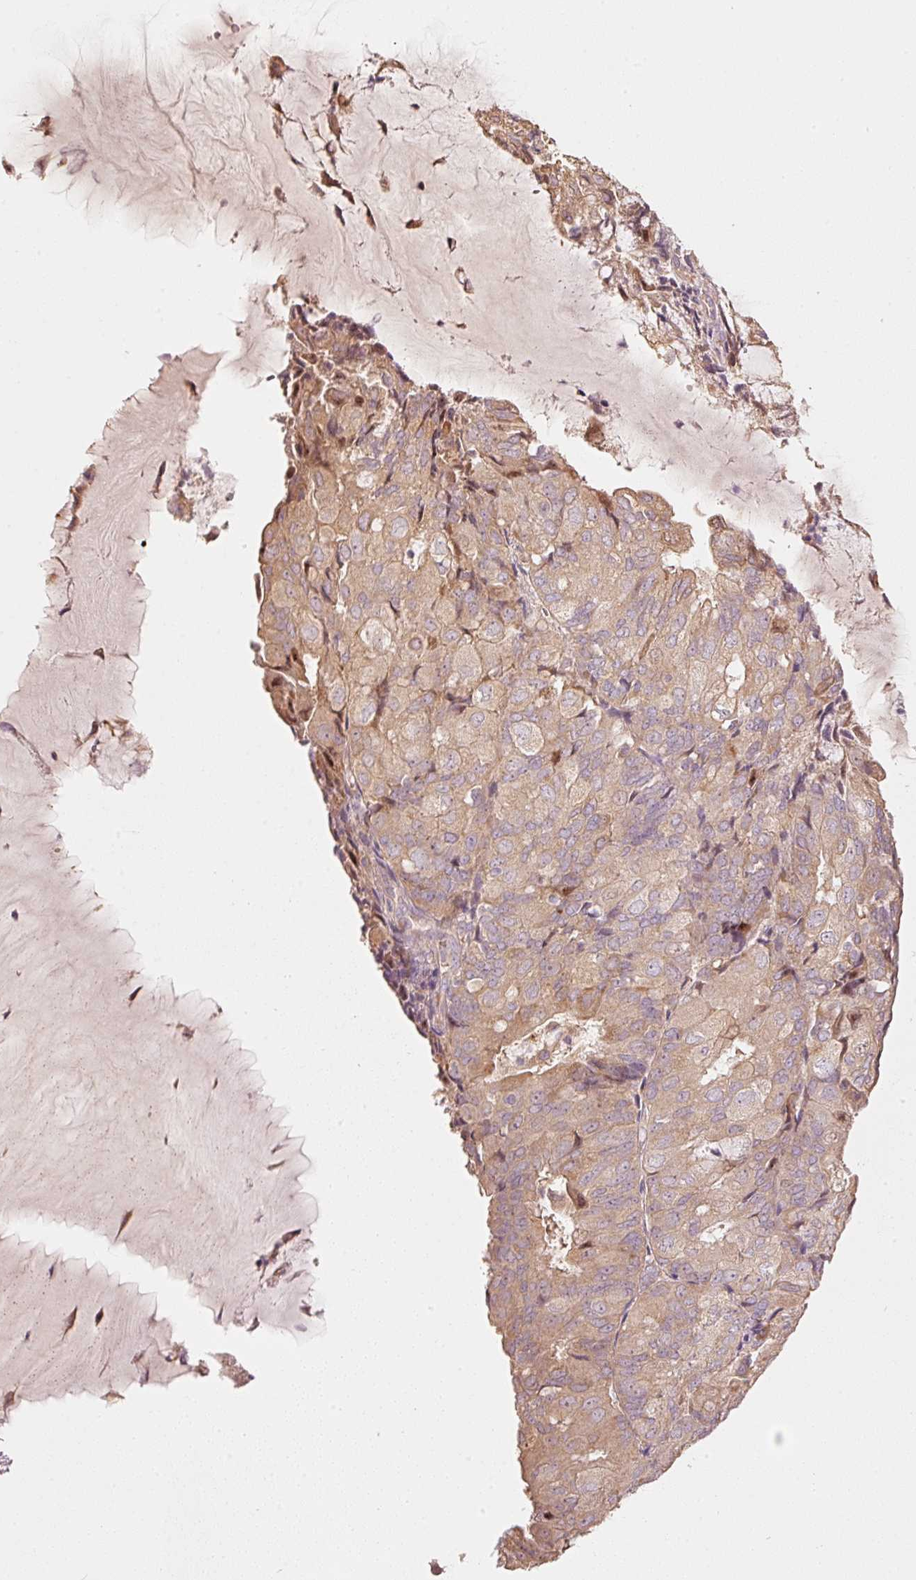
{"staining": {"intensity": "moderate", "quantity": "25%-75%", "location": "cytoplasmic/membranous"}, "tissue": "endometrial cancer", "cell_type": "Tumor cells", "image_type": "cancer", "snomed": [{"axis": "morphology", "description": "Adenocarcinoma, NOS"}, {"axis": "topography", "description": "Endometrium"}], "caption": "Endometrial cancer tissue shows moderate cytoplasmic/membranous staining in about 25%-75% of tumor cells, visualized by immunohistochemistry.", "gene": "MAP10", "patient": {"sex": "female", "age": 81}}